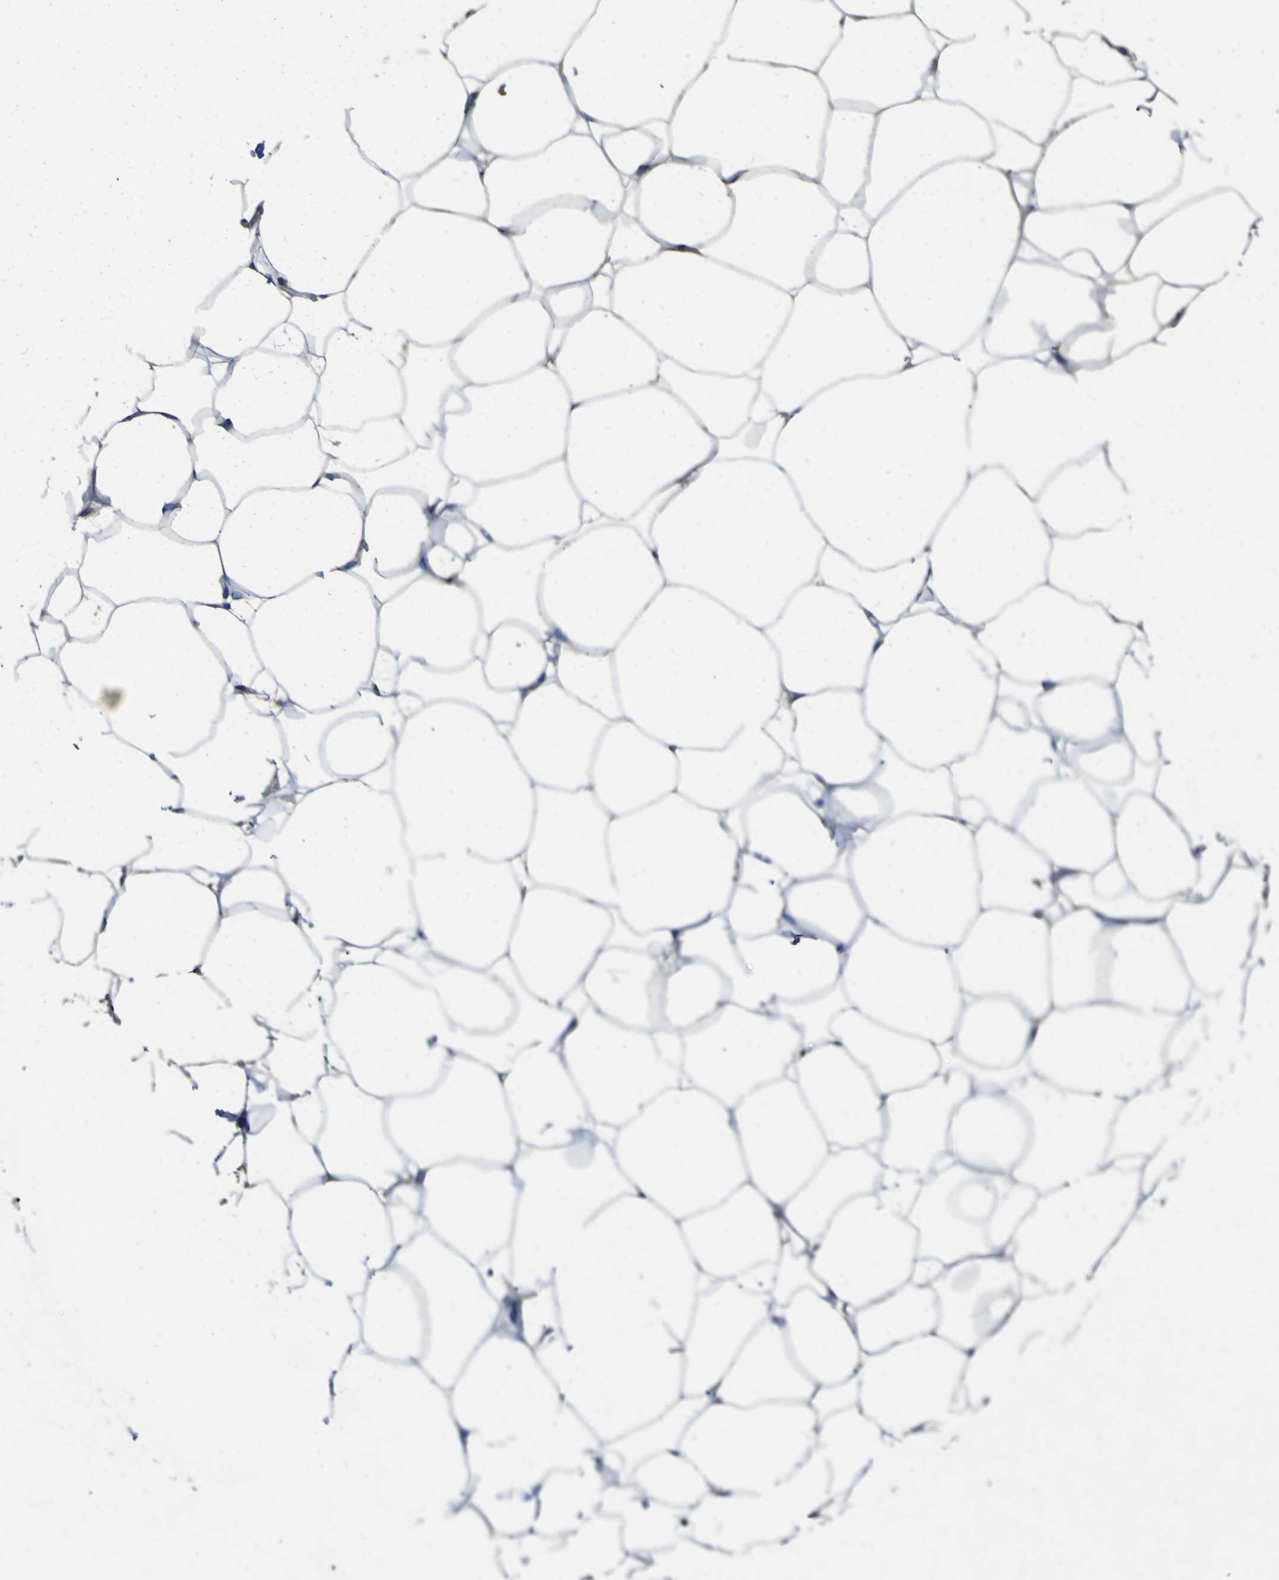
{"staining": {"intensity": "weak", "quantity": ">75%", "location": "cytoplasmic/membranous"}, "tissue": "adipose tissue", "cell_type": "Adipocytes", "image_type": "normal", "snomed": [{"axis": "morphology", "description": "Normal tissue, NOS"}, {"axis": "topography", "description": "Breast"}, {"axis": "topography", "description": "Adipose tissue"}], "caption": "A brown stain shows weak cytoplasmic/membranous positivity of a protein in adipocytes of benign human adipose tissue. Using DAB (brown) and hematoxylin (blue) stains, captured at high magnification using brightfield microscopy.", "gene": "CD151", "patient": {"sex": "female", "age": 25}}